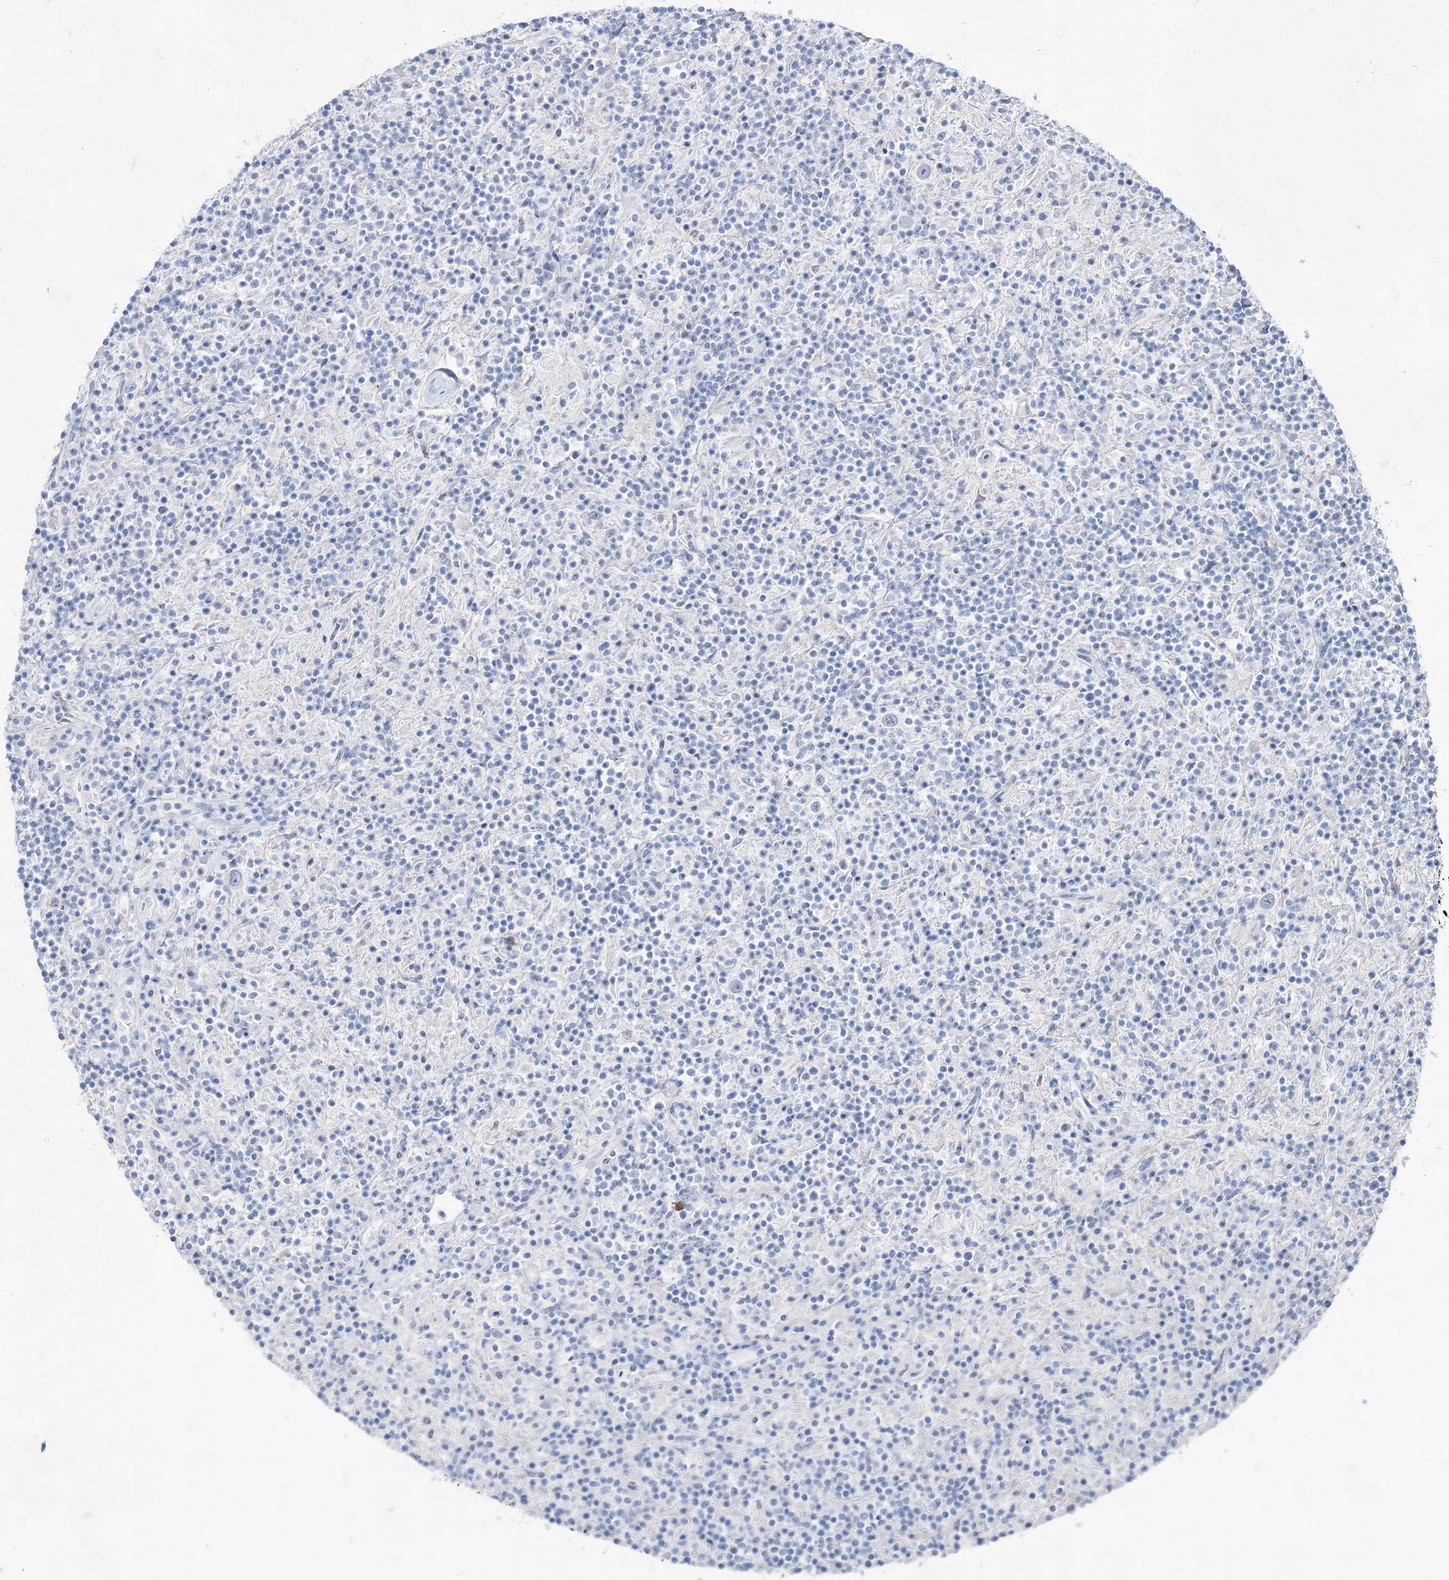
{"staining": {"intensity": "negative", "quantity": "none", "location": "none"}, "tissue": "lymphoma", "cell_type": "Tumor cells", "image_type": "cancer", "snomed": [{"axis": "morphology", "description": "Hodgkin's disease, NOS"}, {"axis": "topography", "description": "Lymph node"}], "caption": "Immunohistochemistry photomicrograph of Hodgkin's disease stained for a protein (brown), which exhibits no expression in tumor cells.", "gene": "ACRV1", "patient": {"sex": "male", "age": 70}}